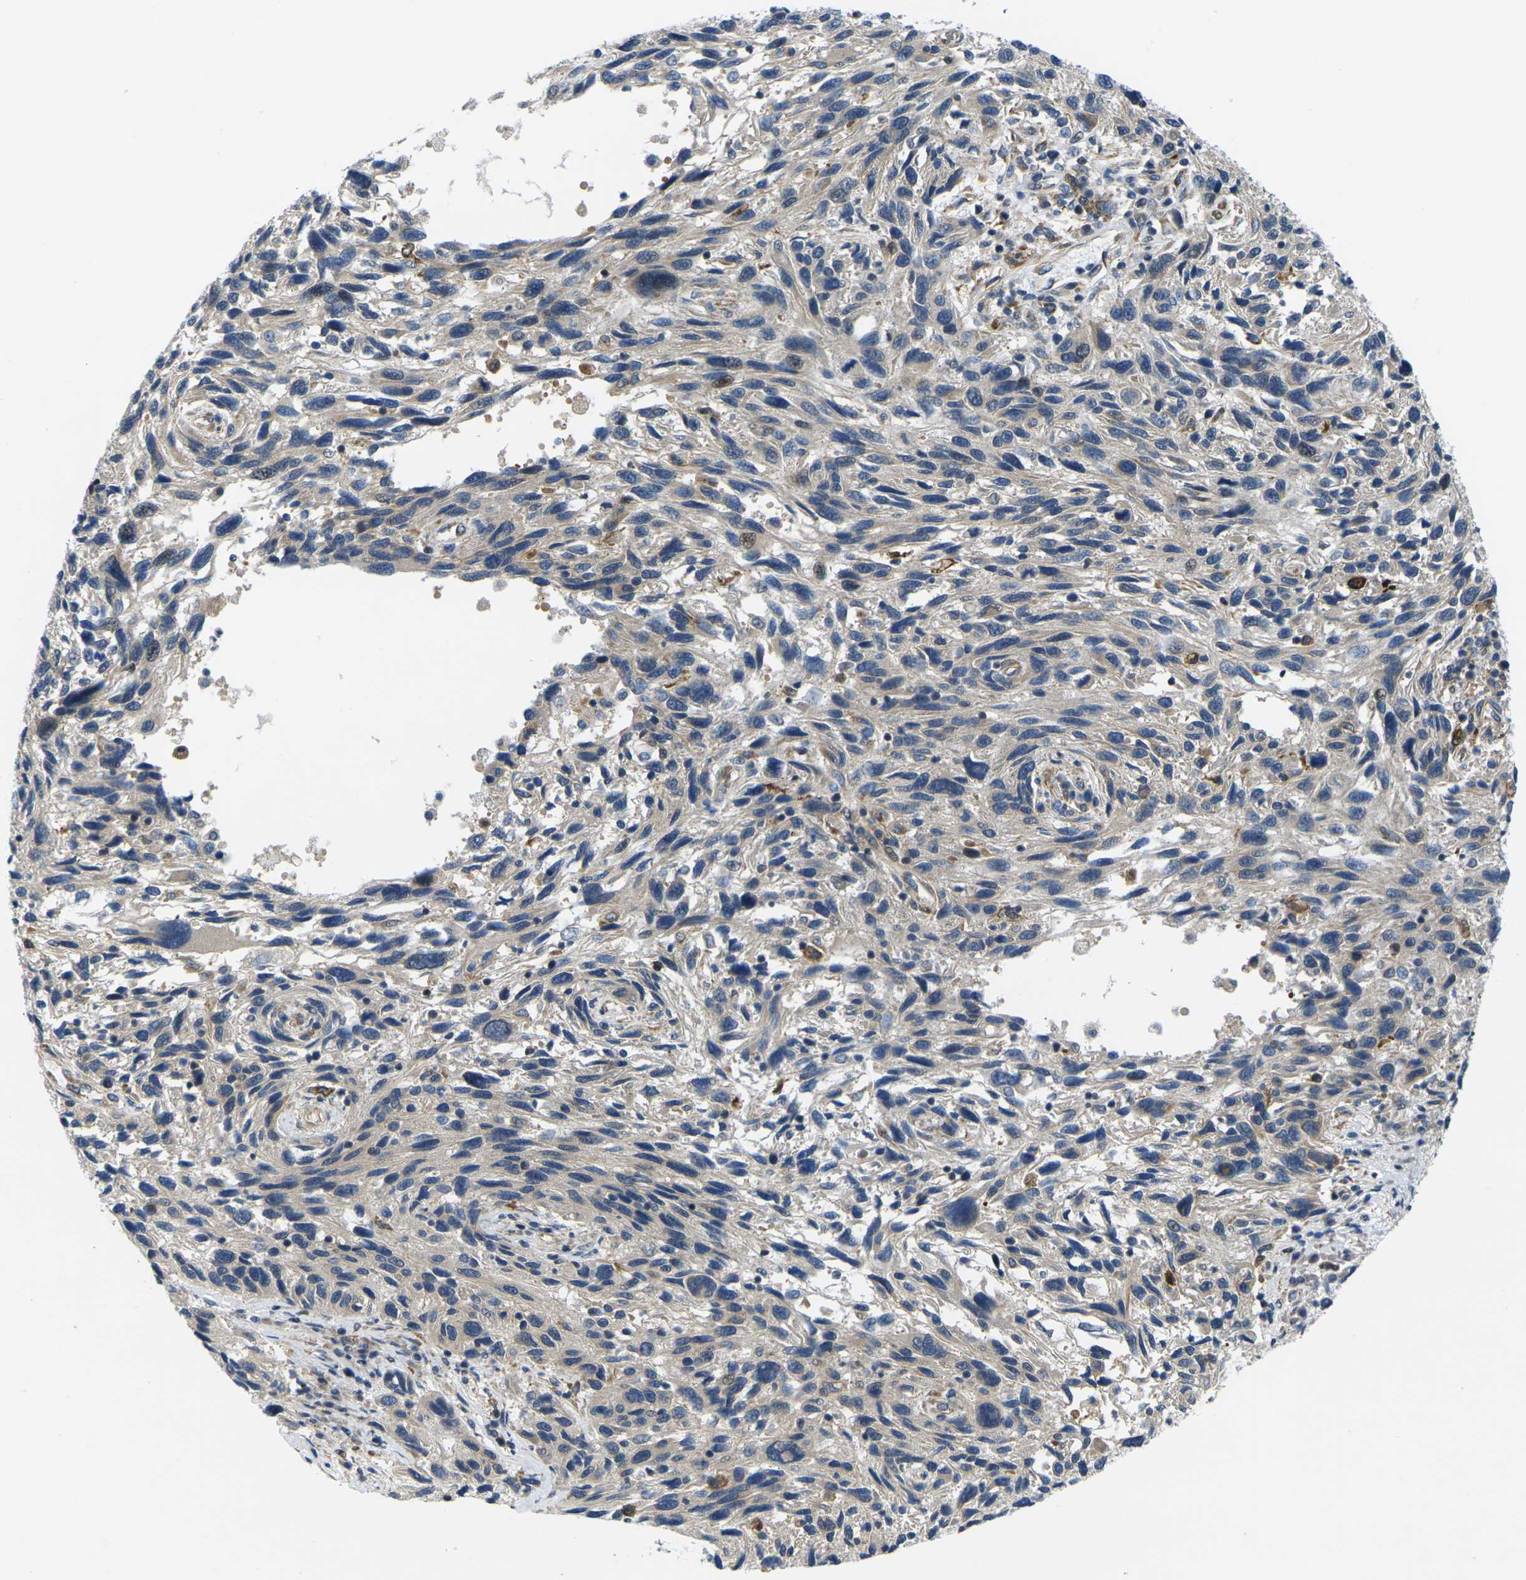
{"staining": {"intensity": "weak", "quantity": ">75%", "location": "cytoplasmic/membranous"}, "tissue": "melanoma", "cell_type": "Tumor cells", "image_type": "cancer", "snomed": [{"axis": "morphology", "description": "Malignant melanoma, NOS"}, {"axis": "topography", "description": "Skin"}], "caption": "Protein analysis of malignant melanoma tissue displays weak cytoplasmic/membranous staining in about >75% of tumor cells. The protein is stained brown, and the nuclei are stained in blue (DAB IHC with brightfield microscopy, high magnification).", "gene": "ROBO2", "patient": {"sex": "male", "age": 53}}